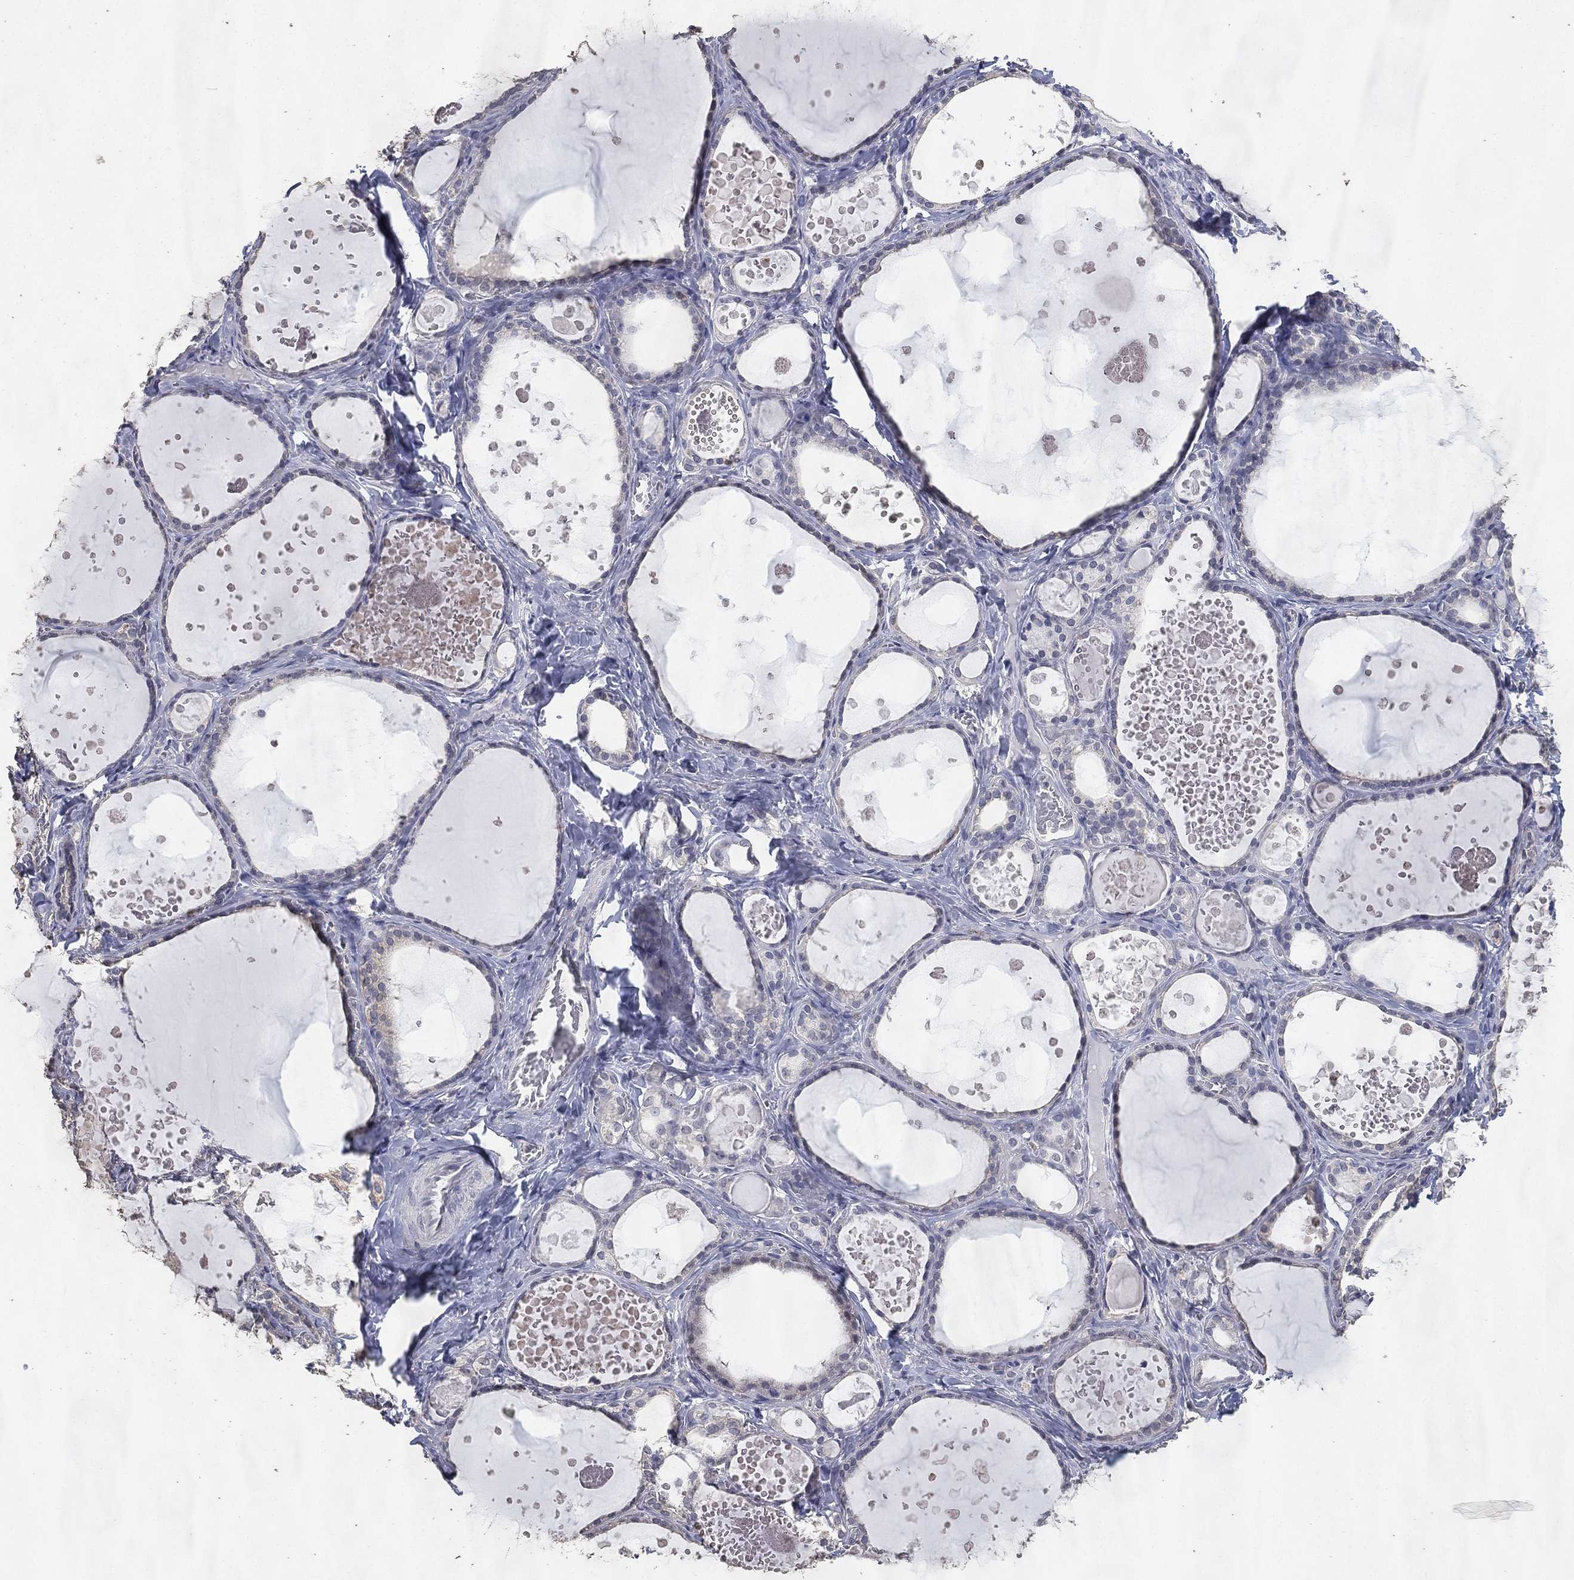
{"staining": {"intensity": "negative", "quantity": "none", "location": "none"}, "tissue": "thyroid gland", "cell_type": "Glandular cells", "image_type": "normal", "snomed": [{"axis": "morphology", "description": "Normal tissue, NOS"}, {"axis": "topography", "description": "Thyroid gland"}], "caption": "IHC image of unremarkable thyroid gland: thyroid gland stained with DAB demonstrates no significant protein staining in glandular cells.", "gene": "DSG1", "patient": {"sex": "female", "age": 56}}